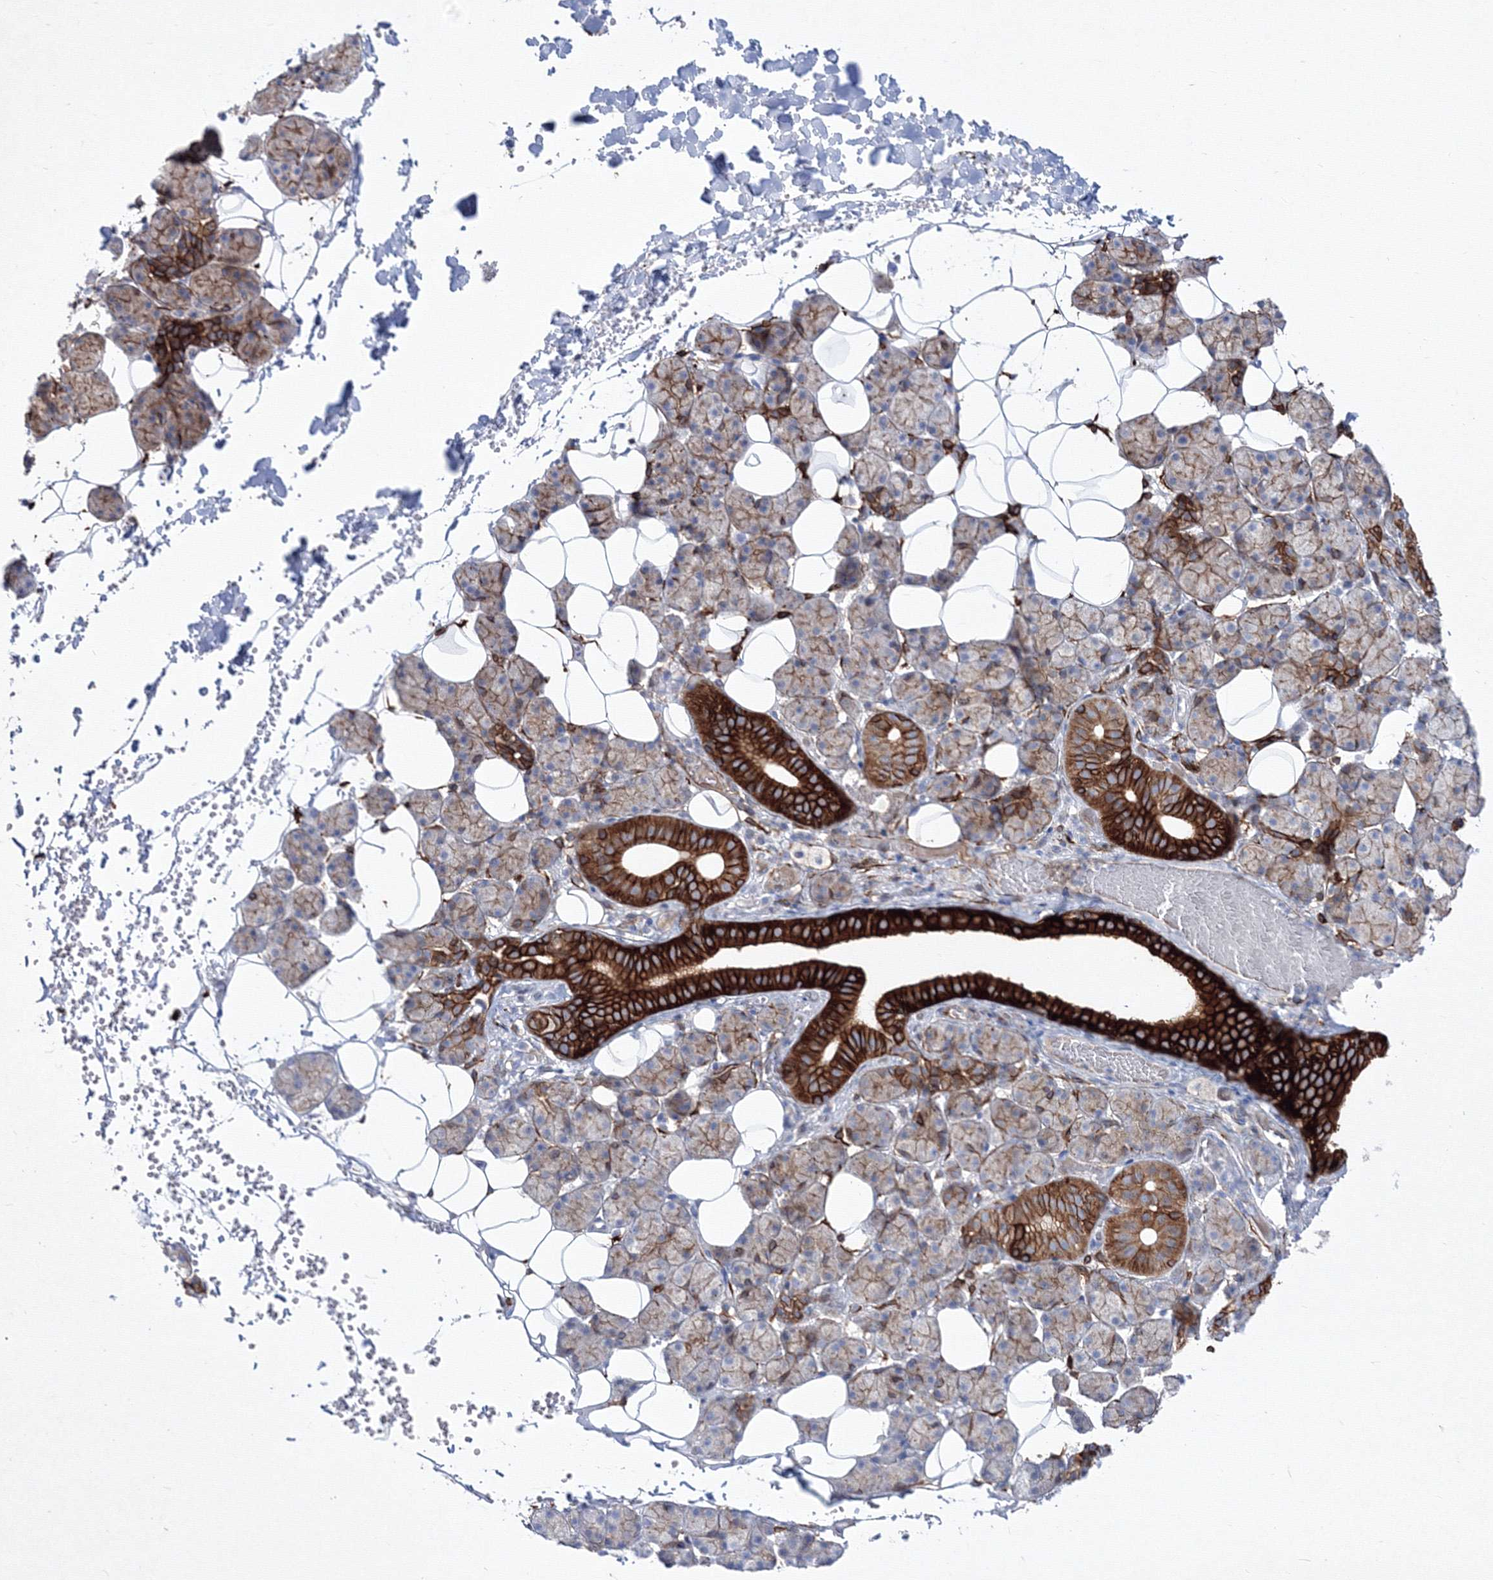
{"staining": {"intensity": "strong", "quantity": "25%-75%", "location": "cytoplasmic/membranous"}, "tissue": "salivary gland", "cell_type": "Glandular cells", "image_type": "normal", "snomed": [{"axis": "morphology", "description": "Normal tissue, NOS"}, {"axis": "topography", "description": "Salivary gland"}], "caption": "Strong cytoplasmic/membranous protein staining is seen in about 25%-75% of glandular cells in salivary gland.", "gene": "TMEM139", "patient": {"sex": "female", "age": 33}}